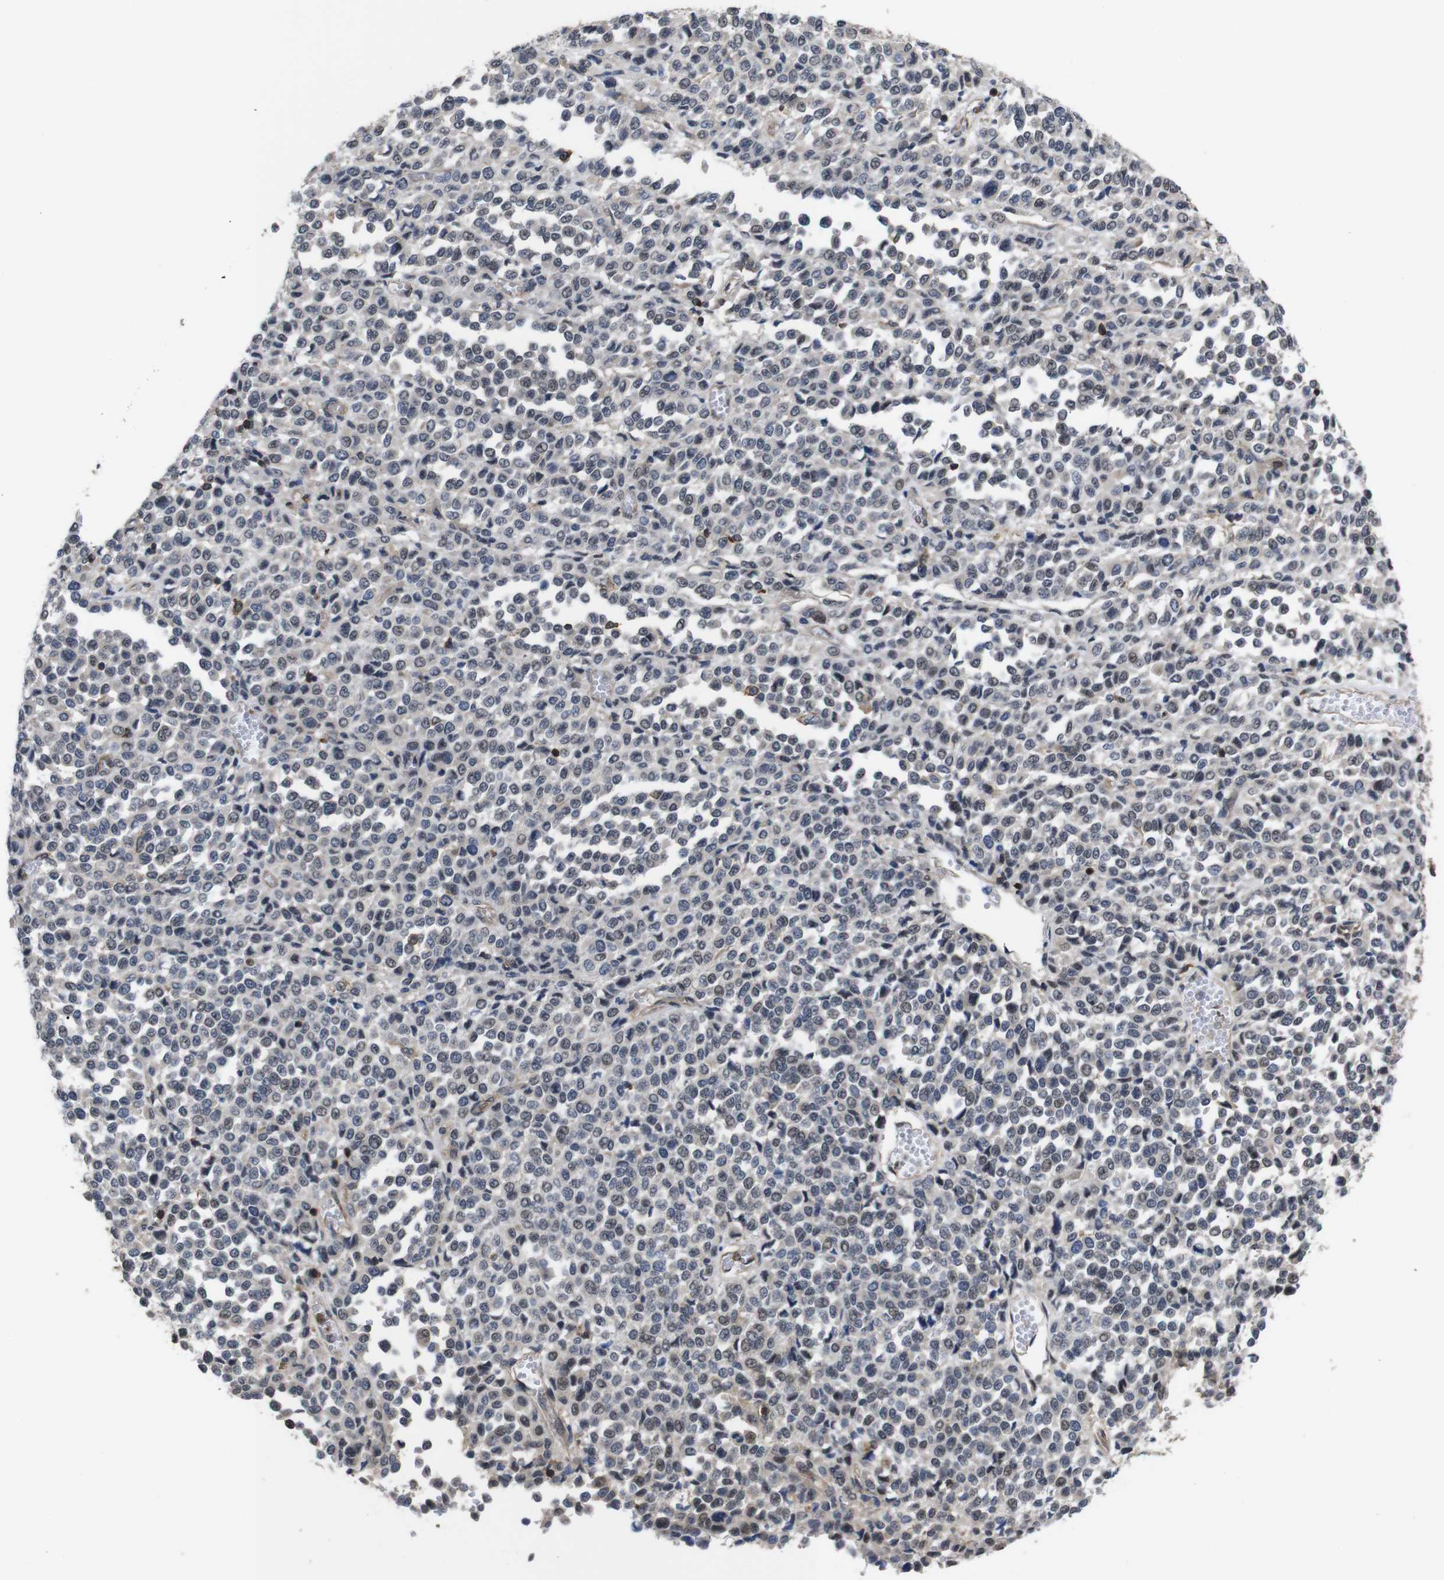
{"staining": {"intensity": "weak", "quantity": "<25%", "location": "nuclear"}, "tissue": "melanoma", "cell_type": "Tumor cells", "image_type": "cancer", "snomed": [{"axis": "morphology", "description": "Malignant melanoma, Metastatic site"}, {"axis": "topography", "description": "Pancreas"}], "caption": "A micrograph of human melanoma is negative for staining in tumor cells.", "gene": "BRWD3", "patient": {"sex": "female", "age": 30}}